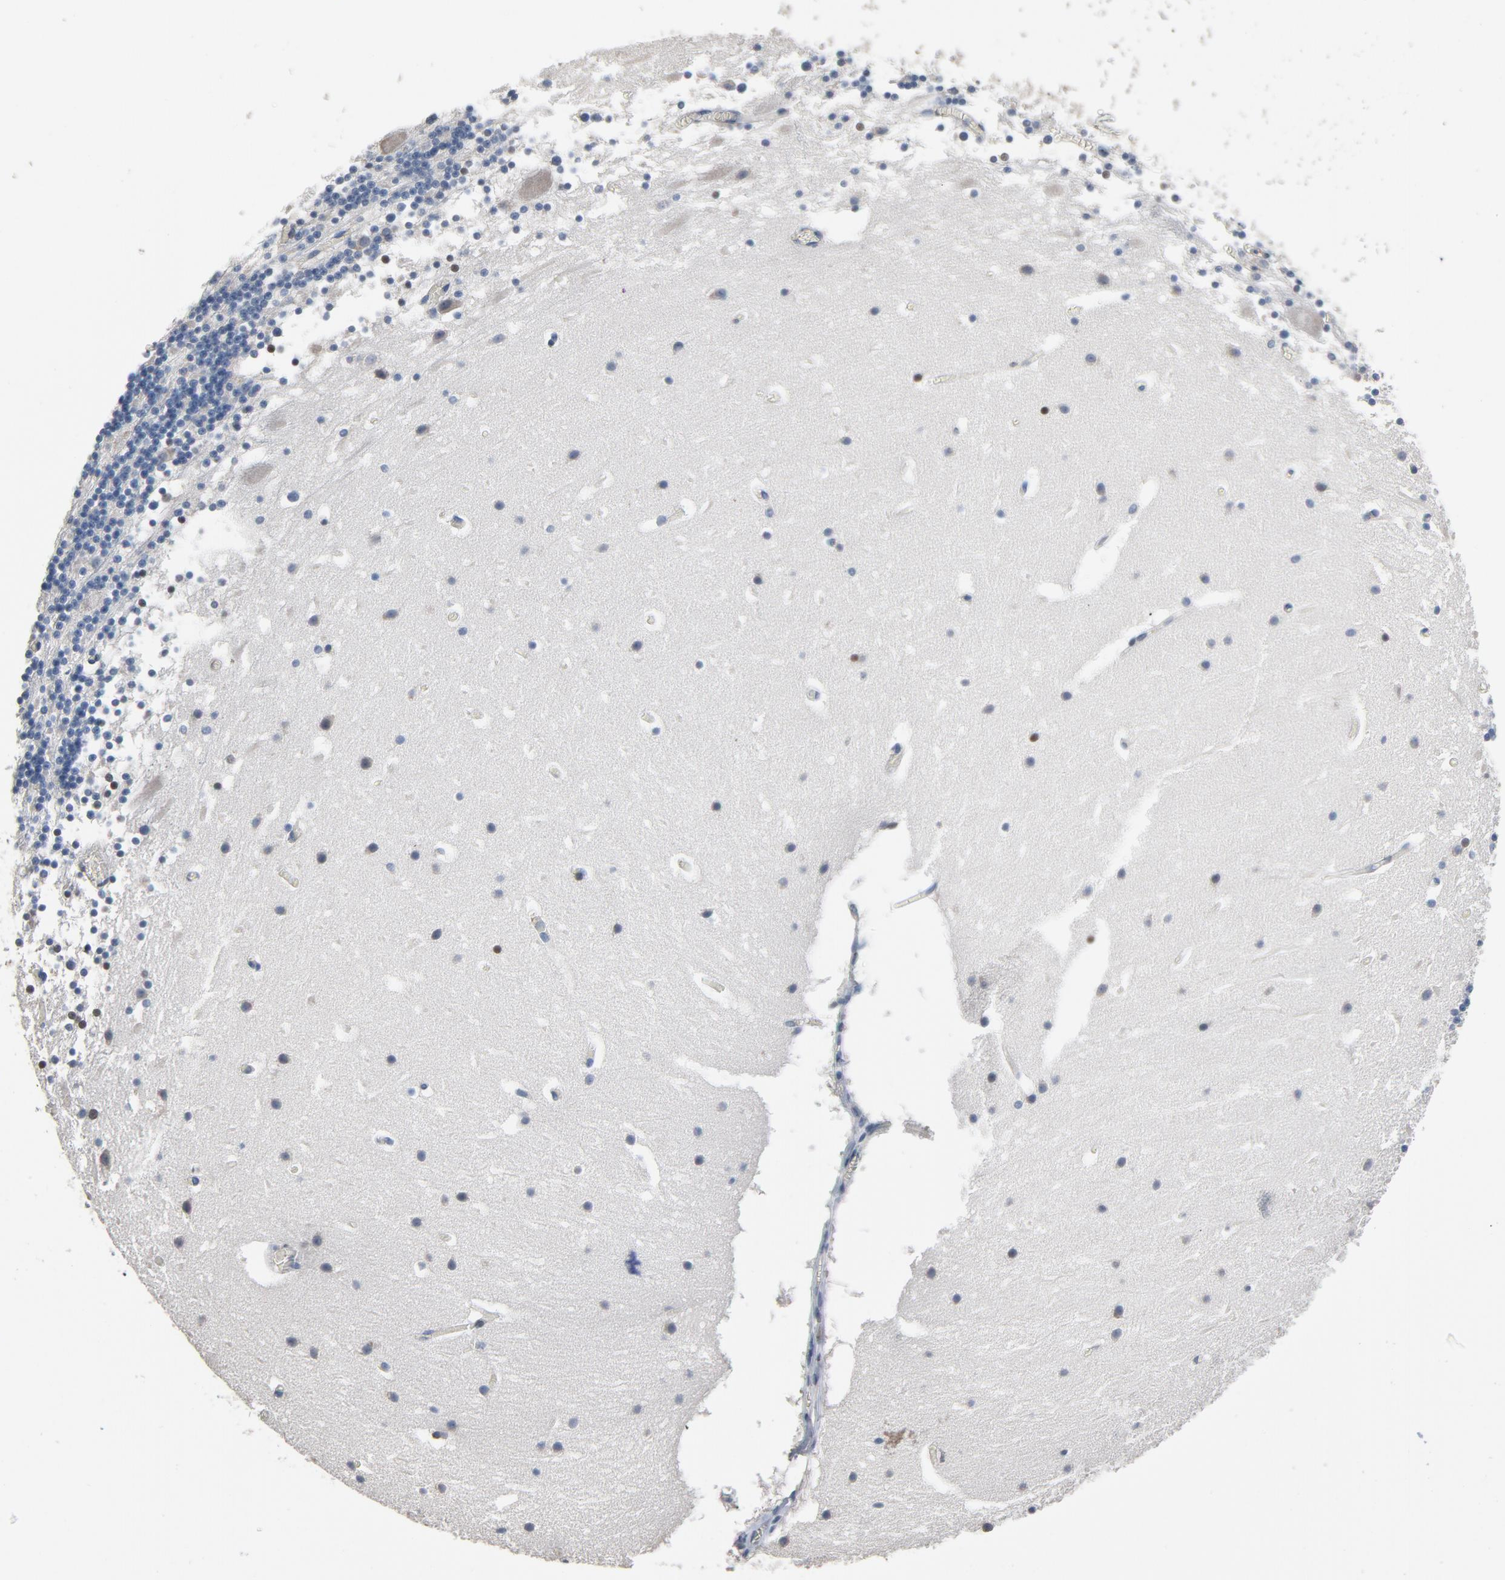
{"staining": {"intensity": "moderate", "quantity": "<25%", "location": "nuclear"}, "tissue": "cerebellum", "cell_type": "Cells in granular layer", "image_type": "normal", "snomed": [{"axis": "morphology", "description": "Normal tissue, NOS"}, {"axis": "topography", "description": "Cerebellum"}], "caption": "Immunohistochemistry (IHC) photomicrograph of benign cerebellum: human cerebellum stained using immunohistochemistry (IHC) shows low levels of moderate protein expression localized specifically in the nuclear of cells in granular layer, appearing as a nuclear brown color.", "gene": "SOX6", "patient": {"sex": "male", "age": 45}}